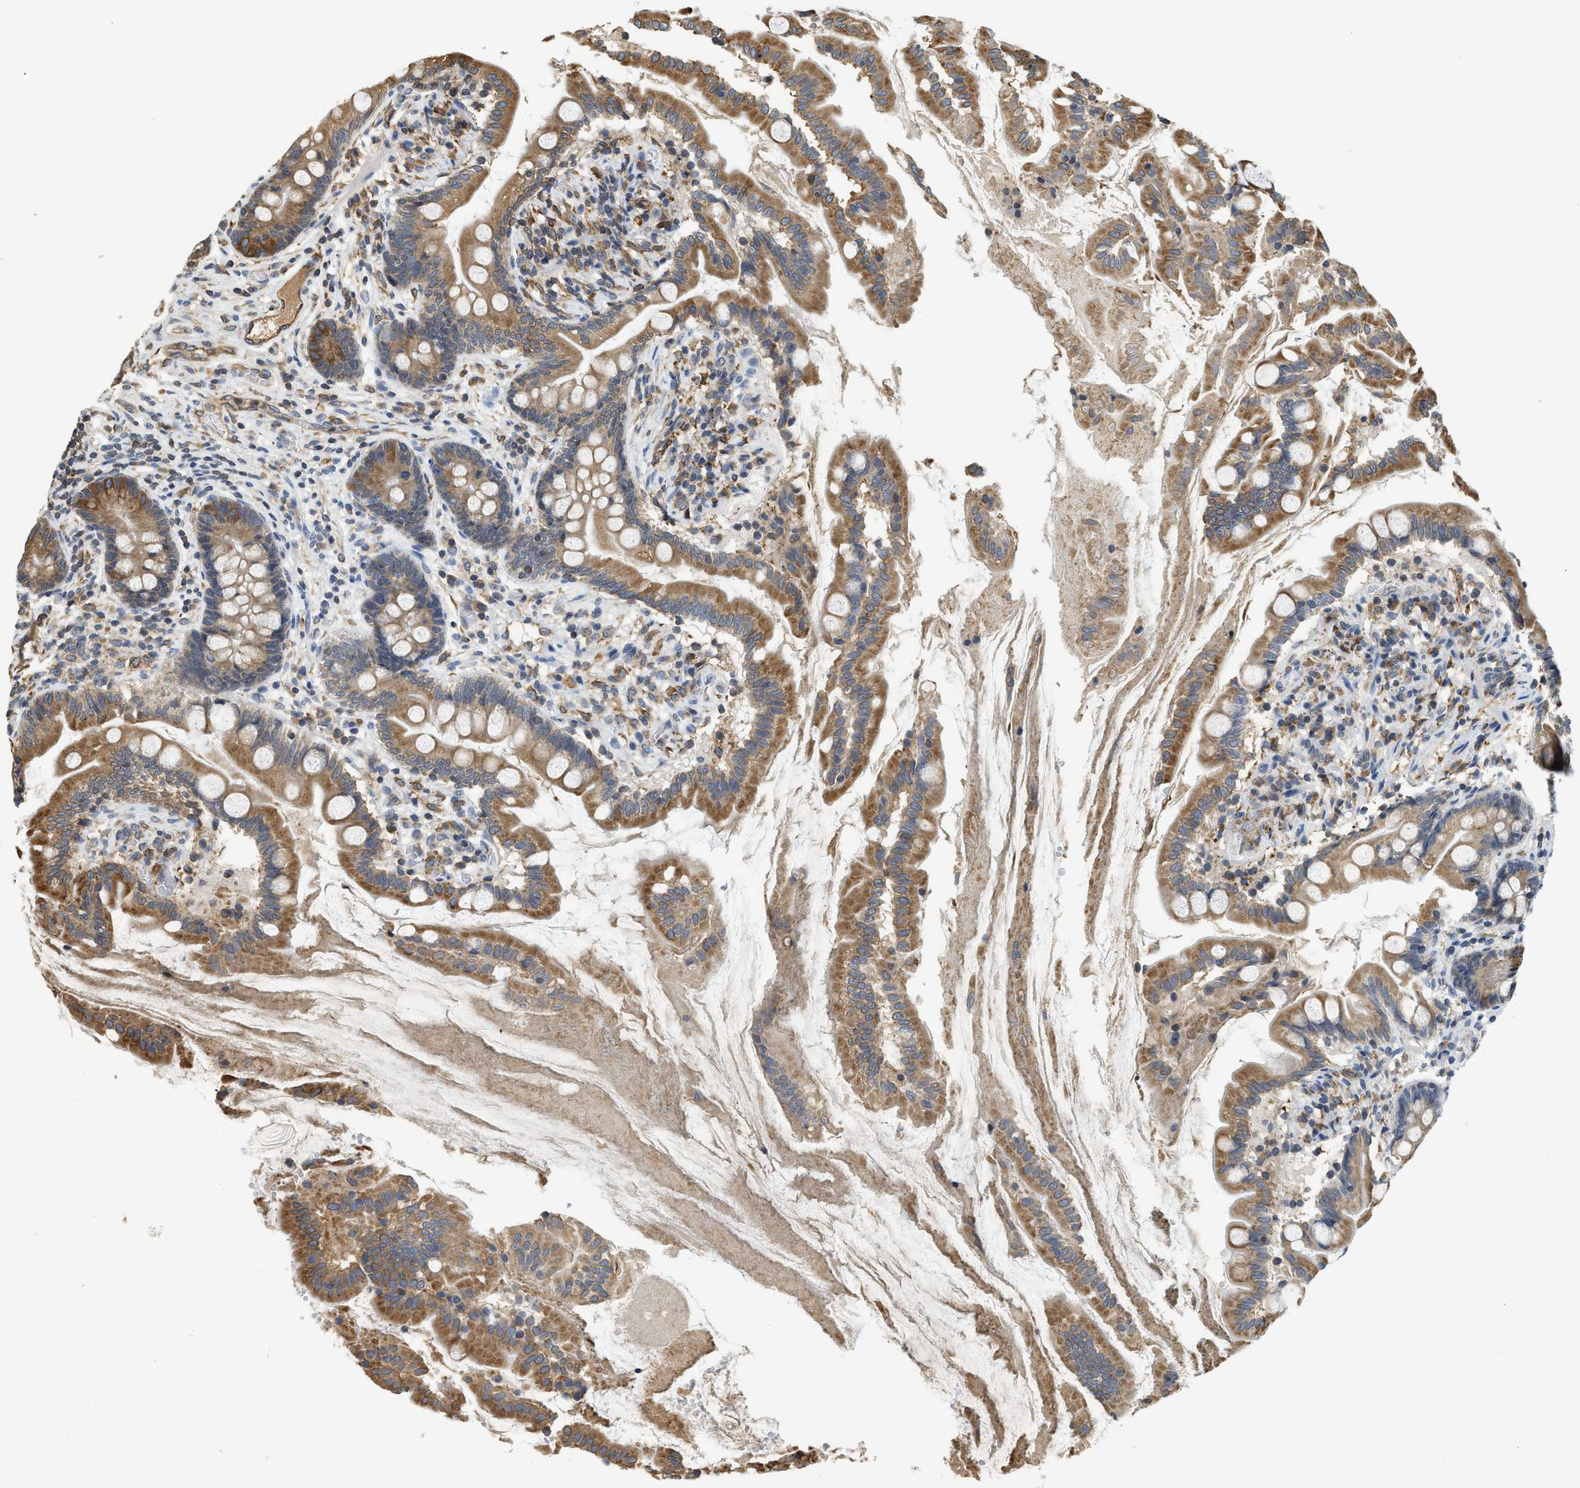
{"staining": {"intensity": "moderate", "quantity": ">75%", "location": "cytoplasmic/membranous"}, "tissue": "small intestine", "cell_type": "Glandular cells", "image_type": "normal", "snomed": [{"axis": "morphology", "description": "Normal tissue, NOS"}, {"axis": "topography", "description": "Small intestine"}], "caption": "Approximately >75% of glandular cells in normal small intestine reveal moderate cytoplasmic/membranous protein staining as visualized by brown immunohistochemical staining.", "gene": "BCAP31", "patient": {"sex": "female", "age": 56}}